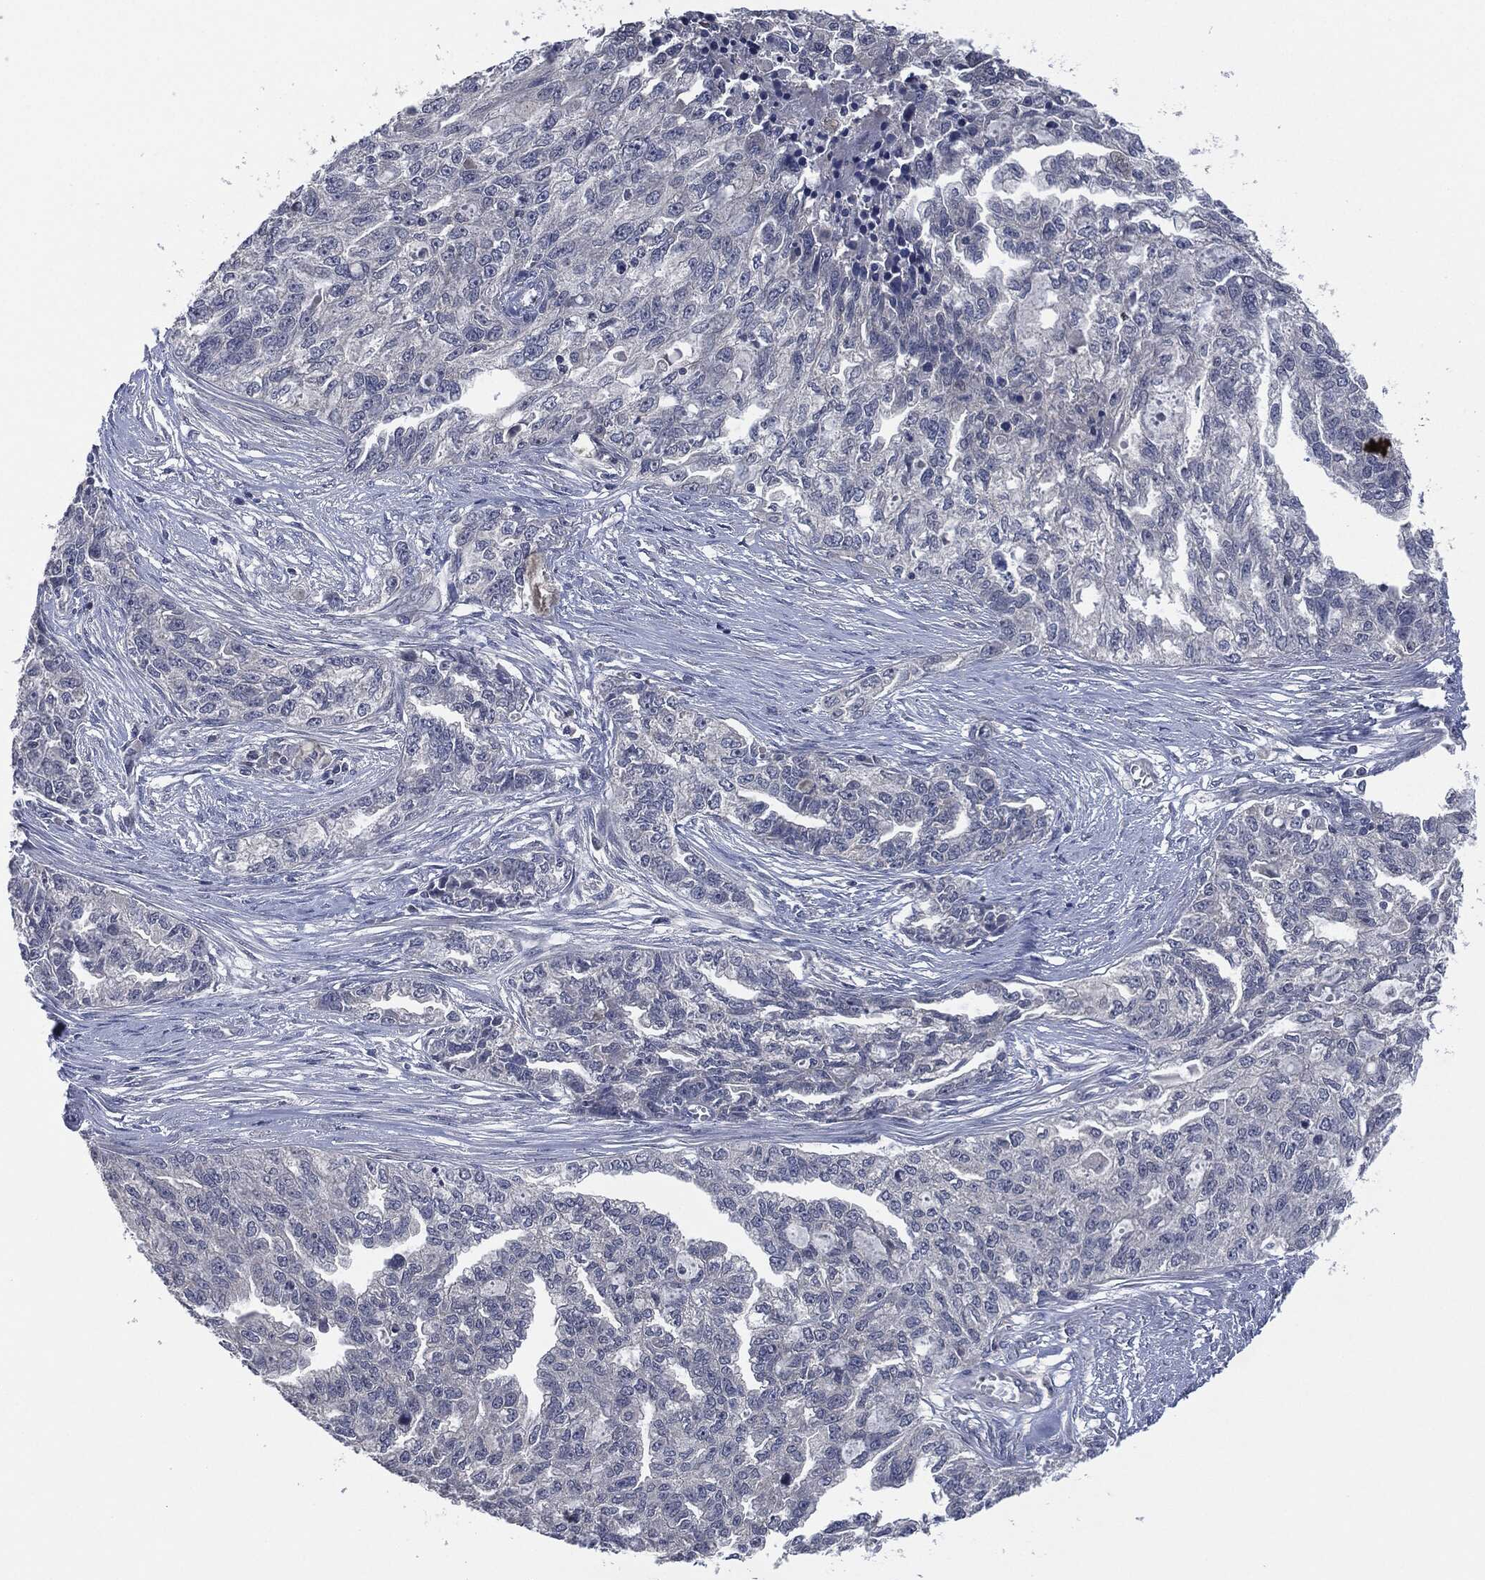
{"staining": {"intensity": "negative", "quantity": "none", "location": "none"}, "tissue": "ovarian cancer", "cell_type": "Tumor cells", "image_type": "cancer", "snomed": [{"axis": "morphology", "description": "Cystadenocarcinoma, serous, NOS"}, {"axis": "topography", "description": "Ovary"}], "caption": "Immunohistochemistry (IHC) histopathology image of ovarian serous cystadenocarcinoma stained for a protein (brown), which displays no positivity in tumor cells.", "gene": "IL1RN", "patient": {"sex": "female", "age": 51}}